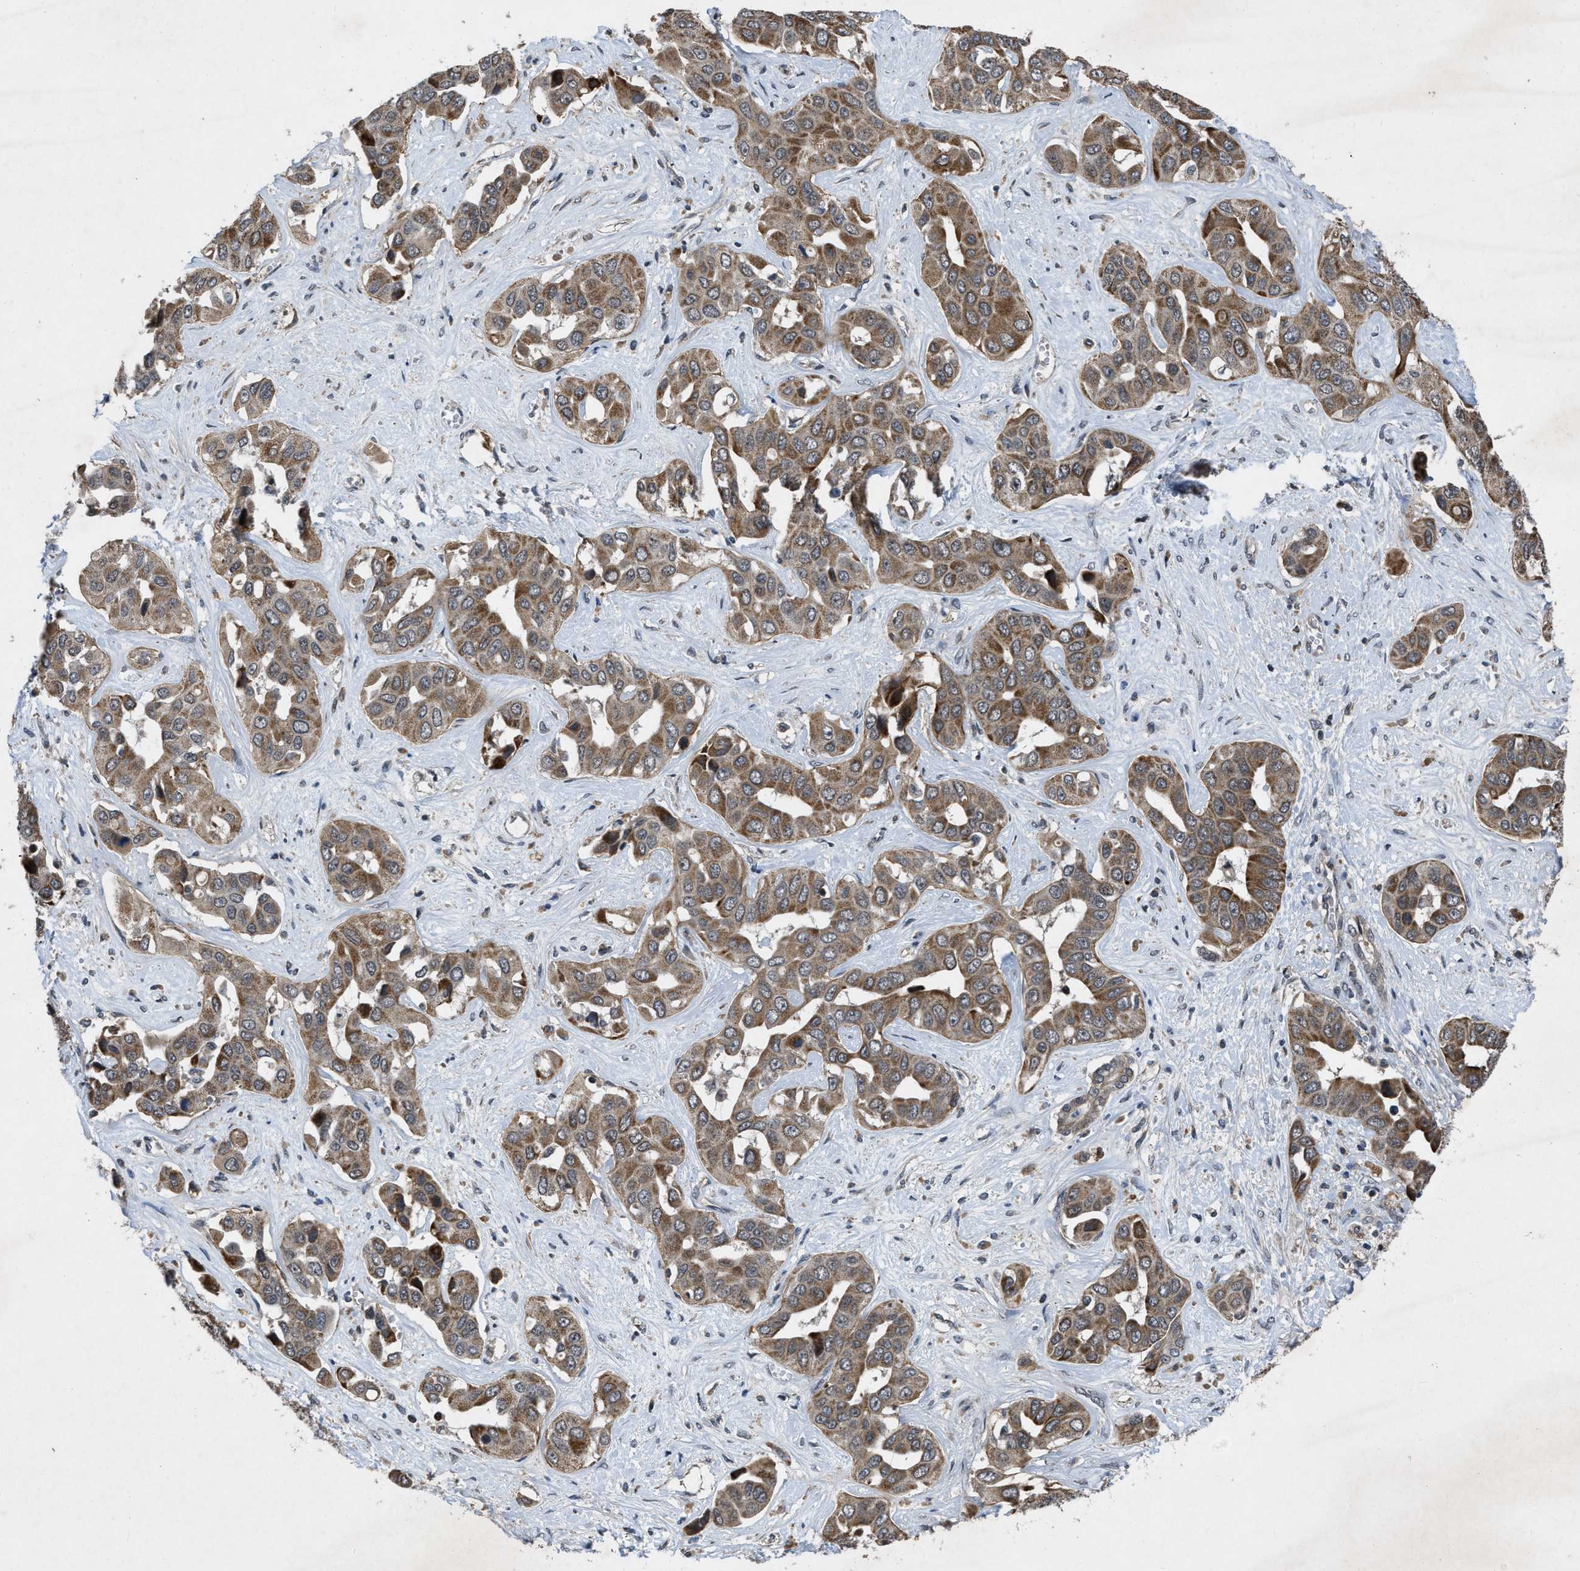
{"staining": {"intensity": "moderate", "quantity": "25%-75%", "location": "cytoplasmic/membranous"}, "tissue": "liver cancer", "cell_type": "Tumor cells", "image_type": "cancer", "snomed": [{"axis": "morphology", "description": "Cholangiocarcinoma"}, {"axis": "topography", "description": "Liver"}], "caption": "A brown stain highlights moderate cytoplasmic/membranous staining of a protein in cholangiocarcinoma (liver) tumor cells. Nuclei are stained in blue.", "gene": "ZNHIT1", "patient": {"sex": "female", "age": 52}}